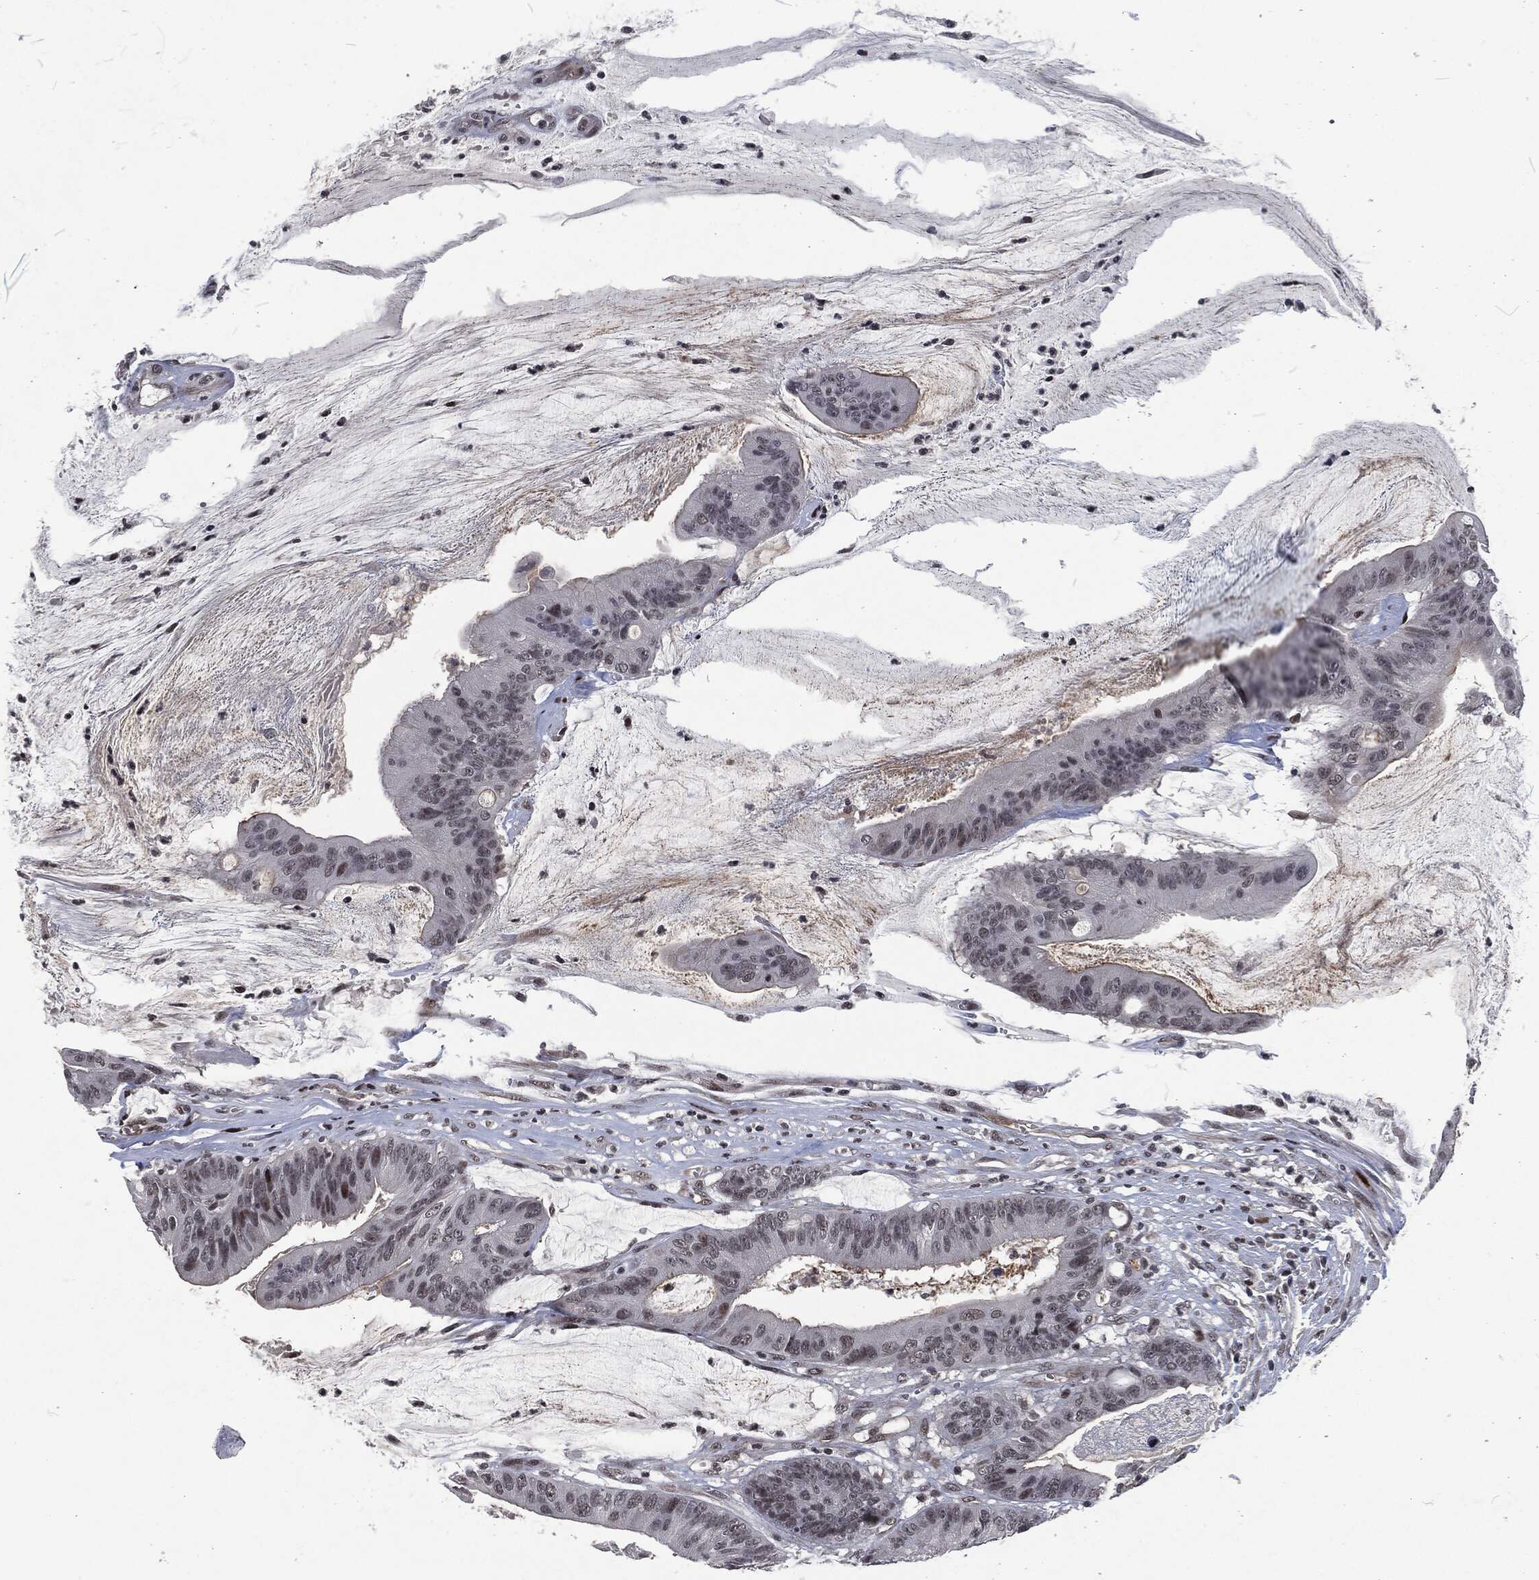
{"staining": {"intensity": "moderate", "quantity": "<25%", "location": "nuclear"}, "tissue": "colorectal cancer", "cell_type": "Tumor cells", "image_type": "cancer", "snomed": [{"axis": "morphology", "description": "Adenocarcinoma, NOS"}, {"axis": "topography", "description": "Colon"}], "caption": "Moderate nuclear staining for a protein is present in approximately <25% of tumor cells of colorectal adenocarcinoma using immunohistochemistry (IHC).", "gene": "EGFR", "patient": {"sex": "female", "age": 69}}